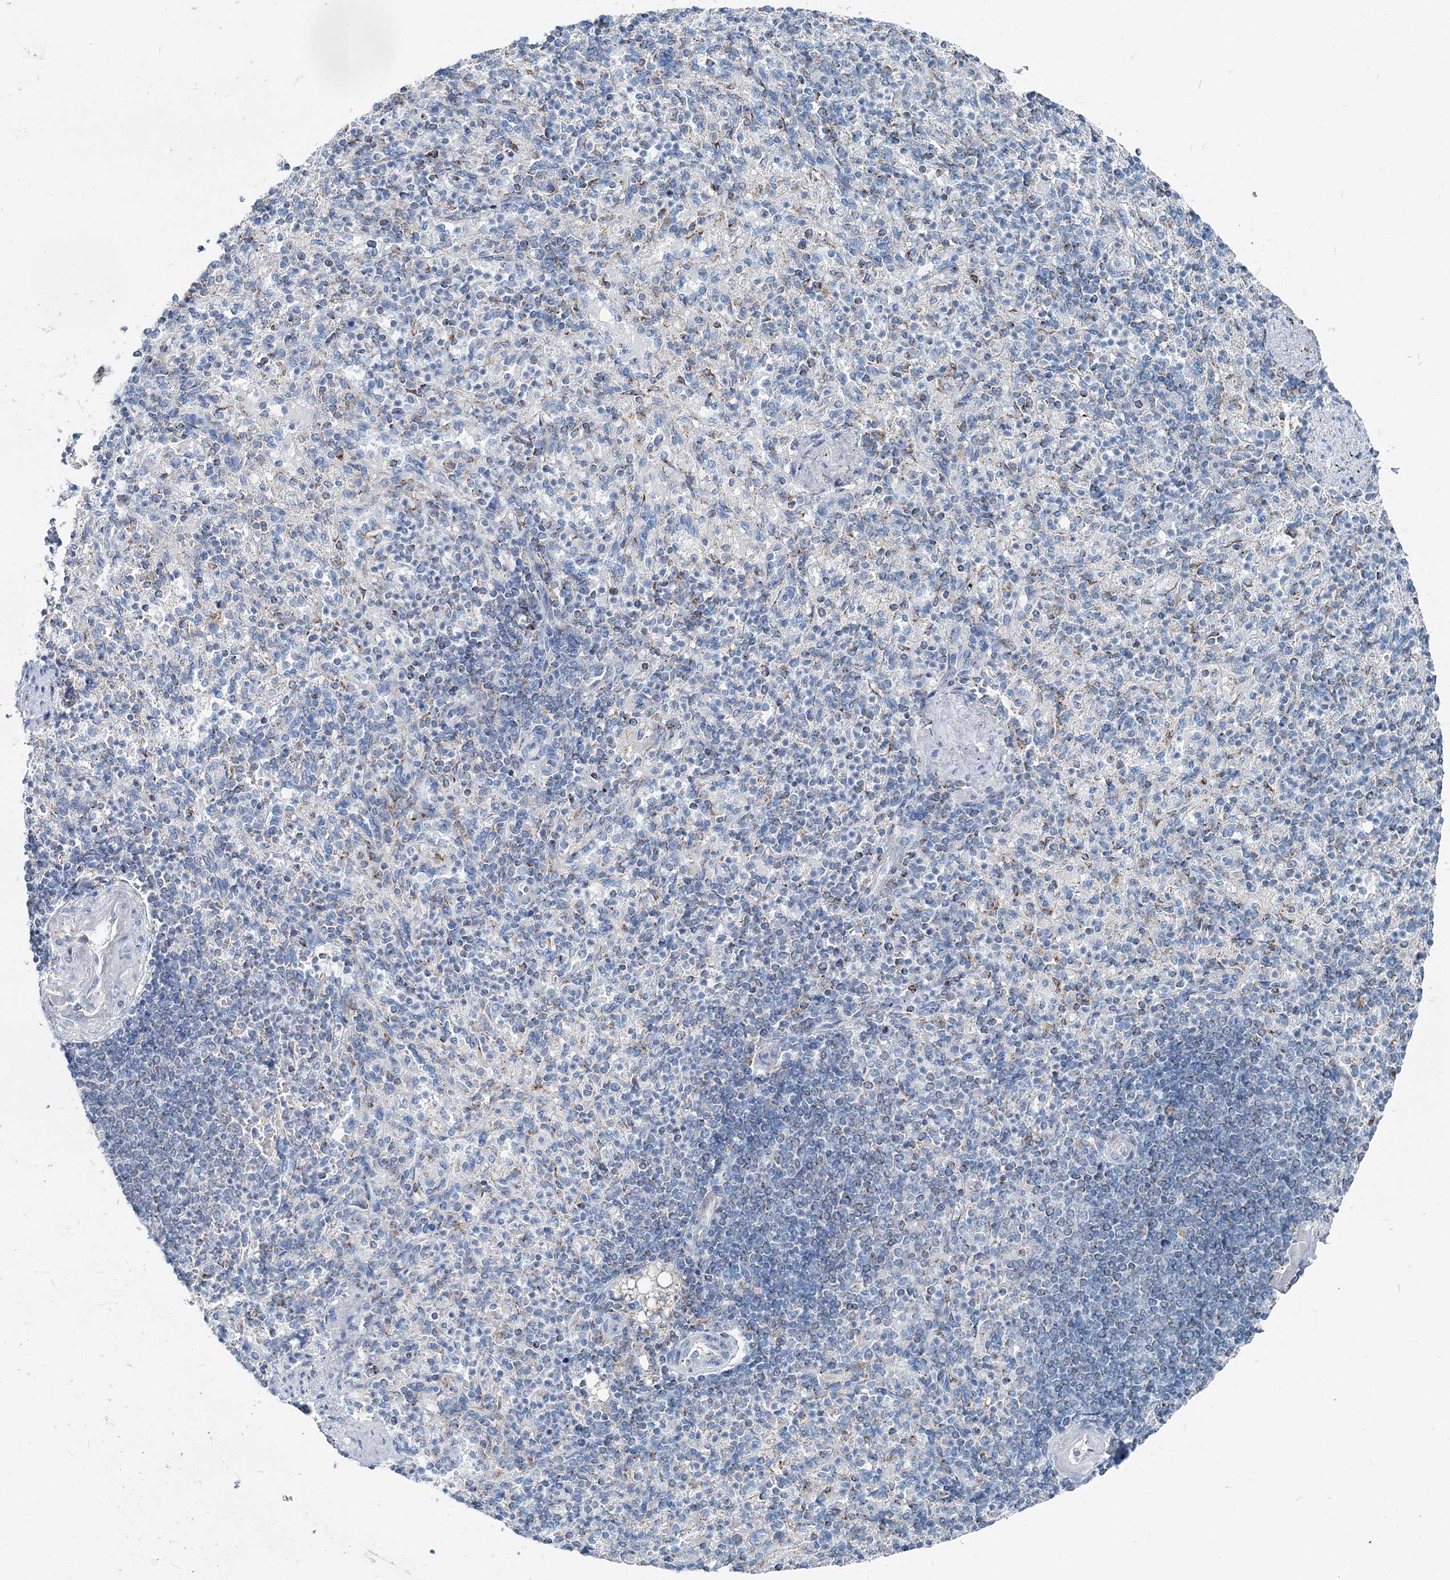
{"staining": {"intensity": "weak", "quantity": "<25%", "location": "cytoplasmic/membranous"}, "tissue": "spleen", "cell_type": "Cells in red pulp", "image_type": "normal", "snomed": [{"axis": "morphology", "description": "Normal tissue, NOS"}, {"axis": "topography", "description": "Spleen"}], "caption": "This micrograph is of benign spleen stained with immunohistochemistry (IHC) to label a protein in brown with the nuclei are counter-stained blue. There is no staining in cells in red pulp.", "gene": "GABARAPL2", "patient": {"sex": "female", "age": 74}}